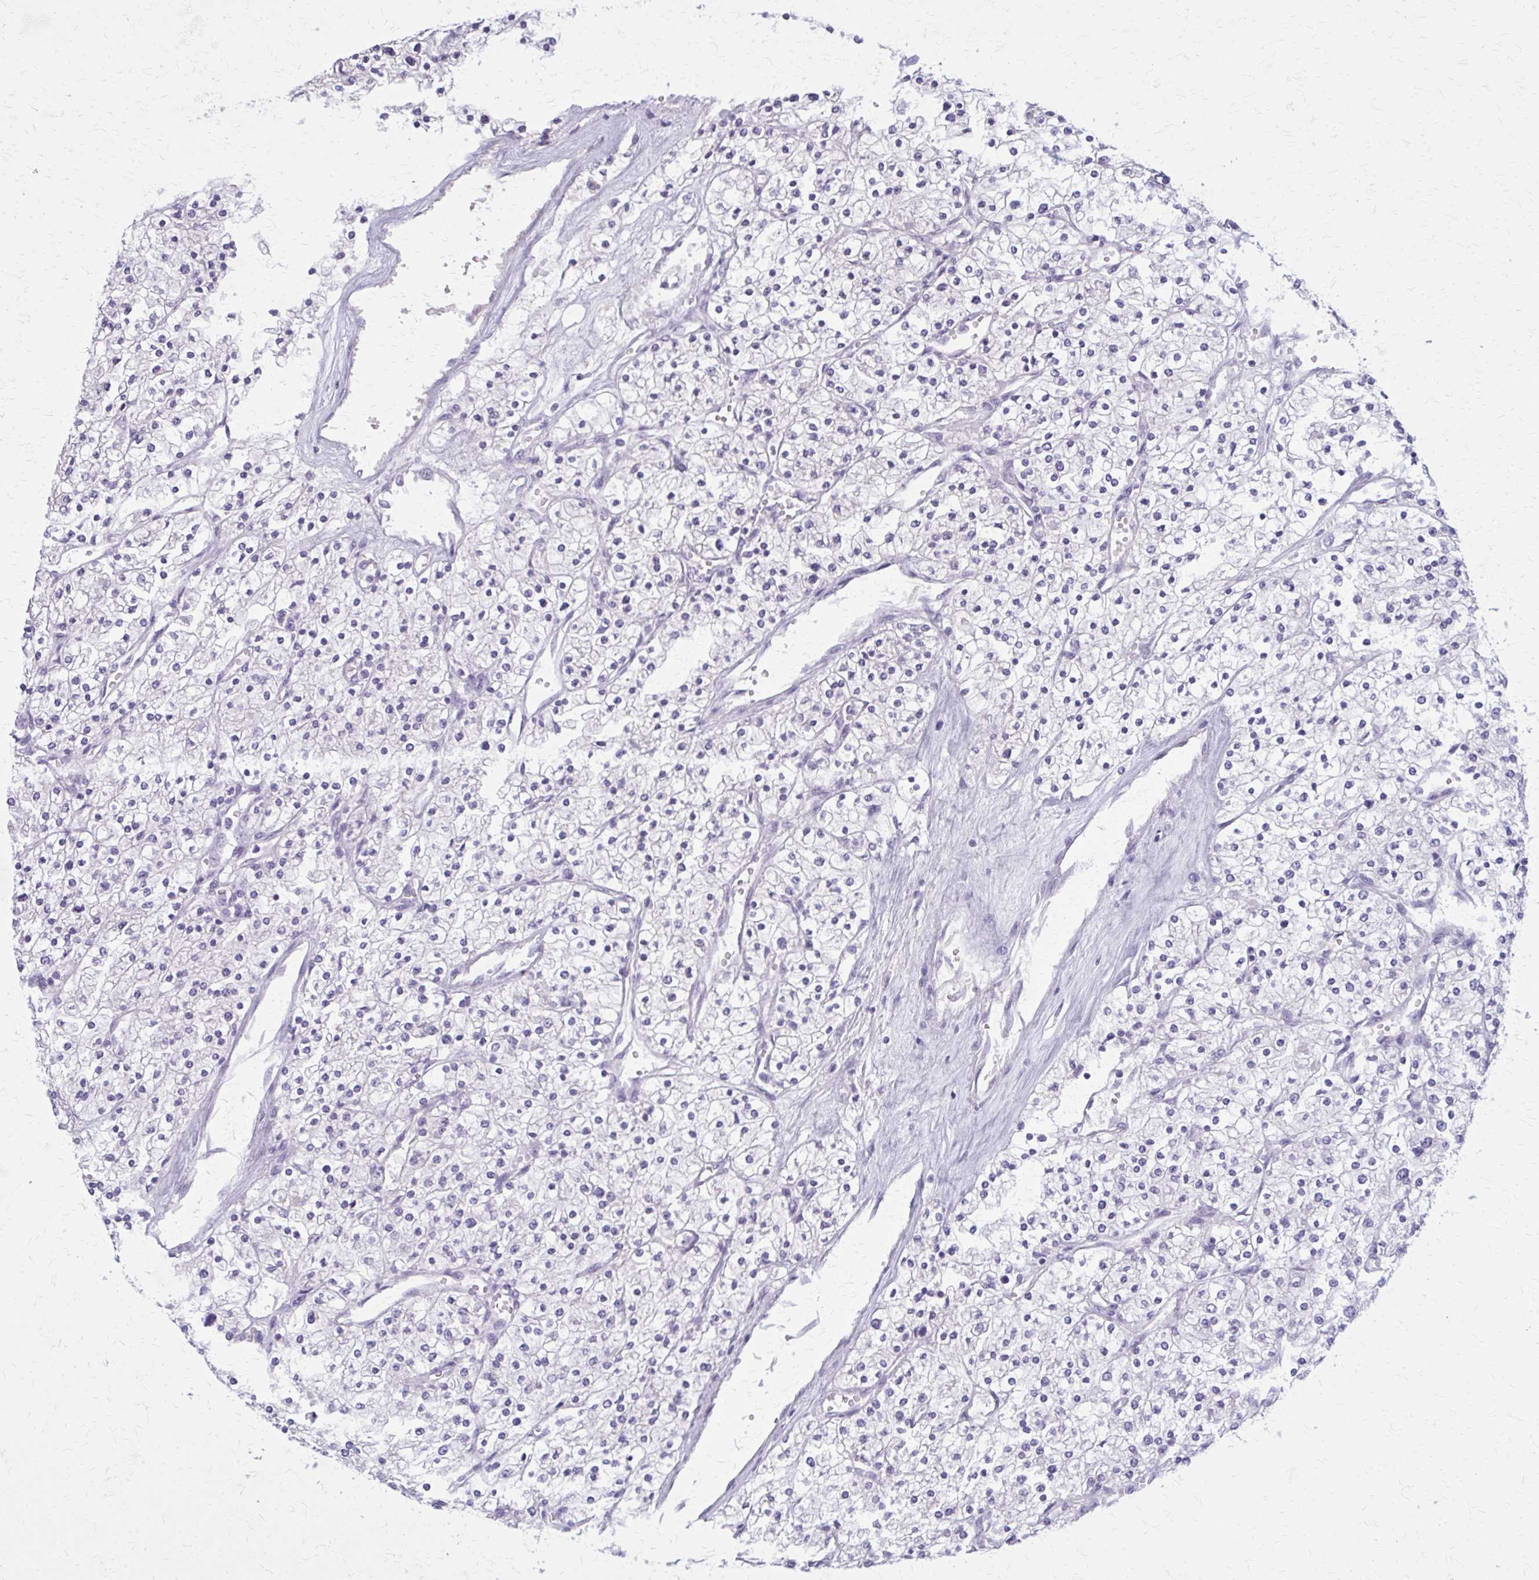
{"staining": {"intensity": "negative", "quantity": "none", "location": "none"}, "tissue": "renal cancer", "cell_type": "Tumor cells", "image_type": "cancer", "snomed": [{"axis": "morphology", "description": "Adenocarcinoma, NOS"}, {"axis": "topography", "description": "Kidney"}], "caption": "Immunohistochemistry micrograph of renal cancer (adenocarcinoma) stained for a protein (brown), which shows no expression in tumor cells.", "gene": "OR4A47", "patient": {"sex": "male", "age": 80}}